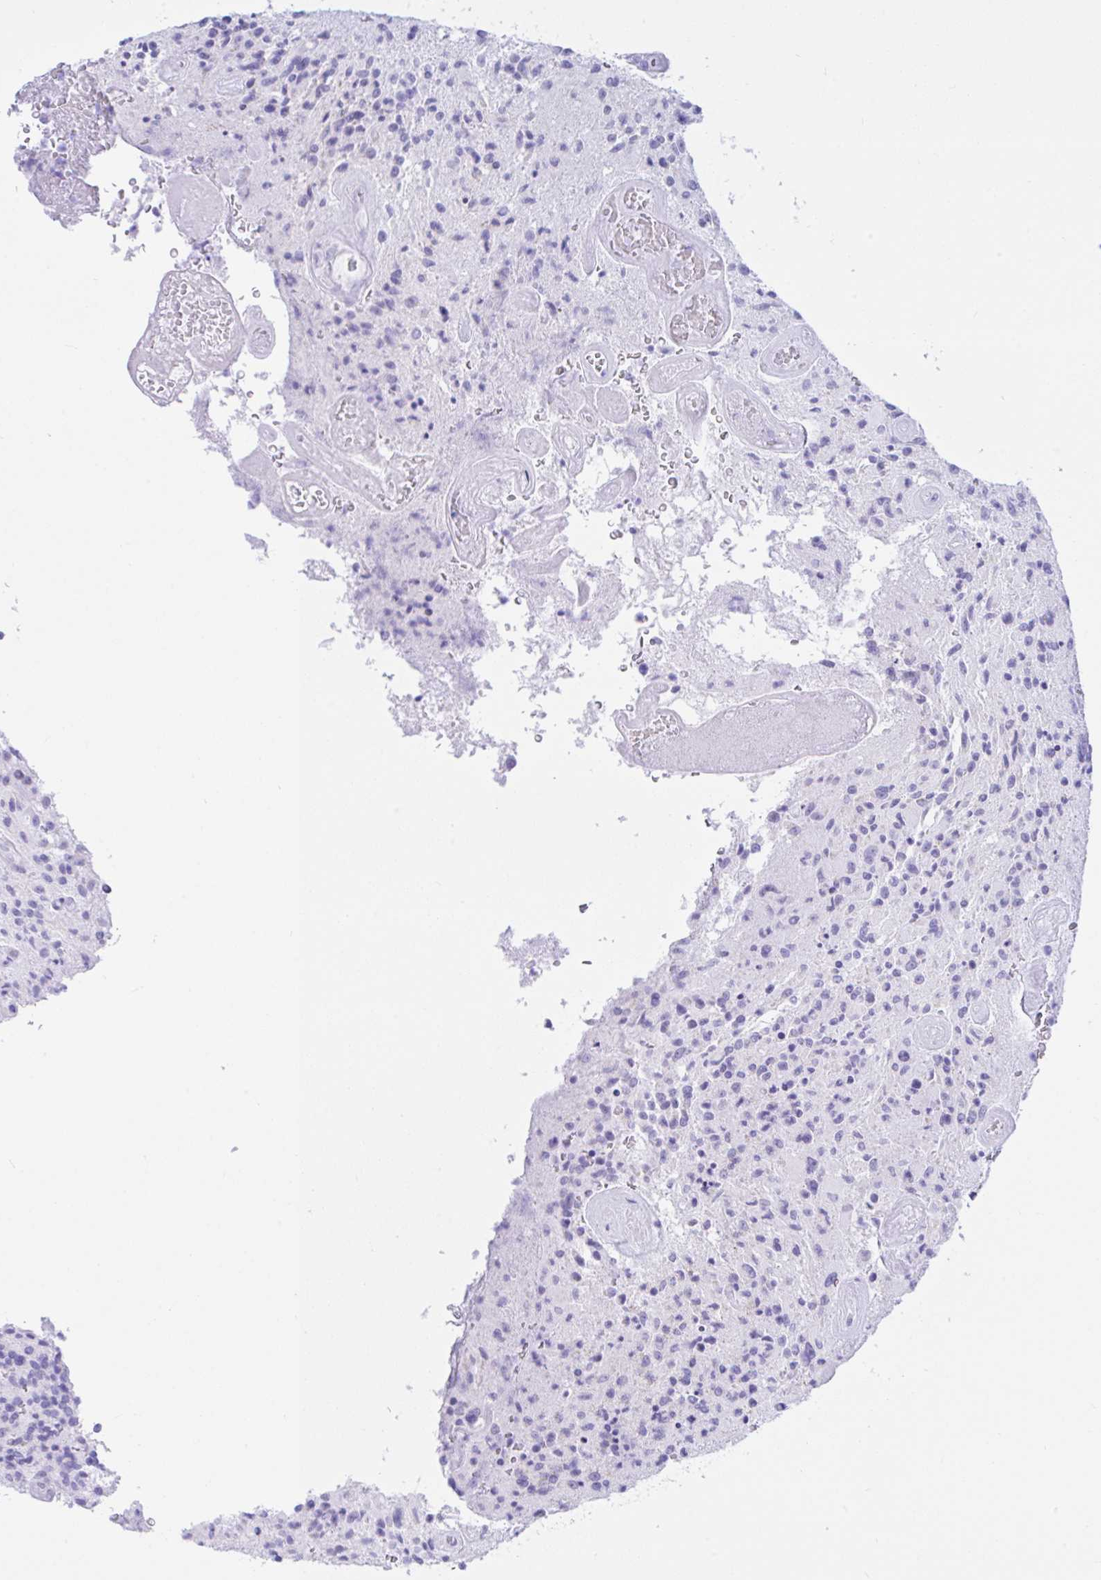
{"staining": {"intensity": "negative", "quantity": "none", "location": "none"}, "tissue": "glioma", "cell_type": "Tumor cells", "image_type": "cancer", "snomed": [{"axis": "morphology", "description": "Normal tissue, NOS"}, {"axis": "morphology", "description": "Glioma, malignant, High grade"}, {"axis": "topography", "description": "Cerebral cortex"}], "caption": "Immunohistochemical staining of human high-grade glioma (malignant) exhibits no significant positivity in tumor cells.", "gene": "SEL1L2", "patient": {"sex": "male", "age": 56}}